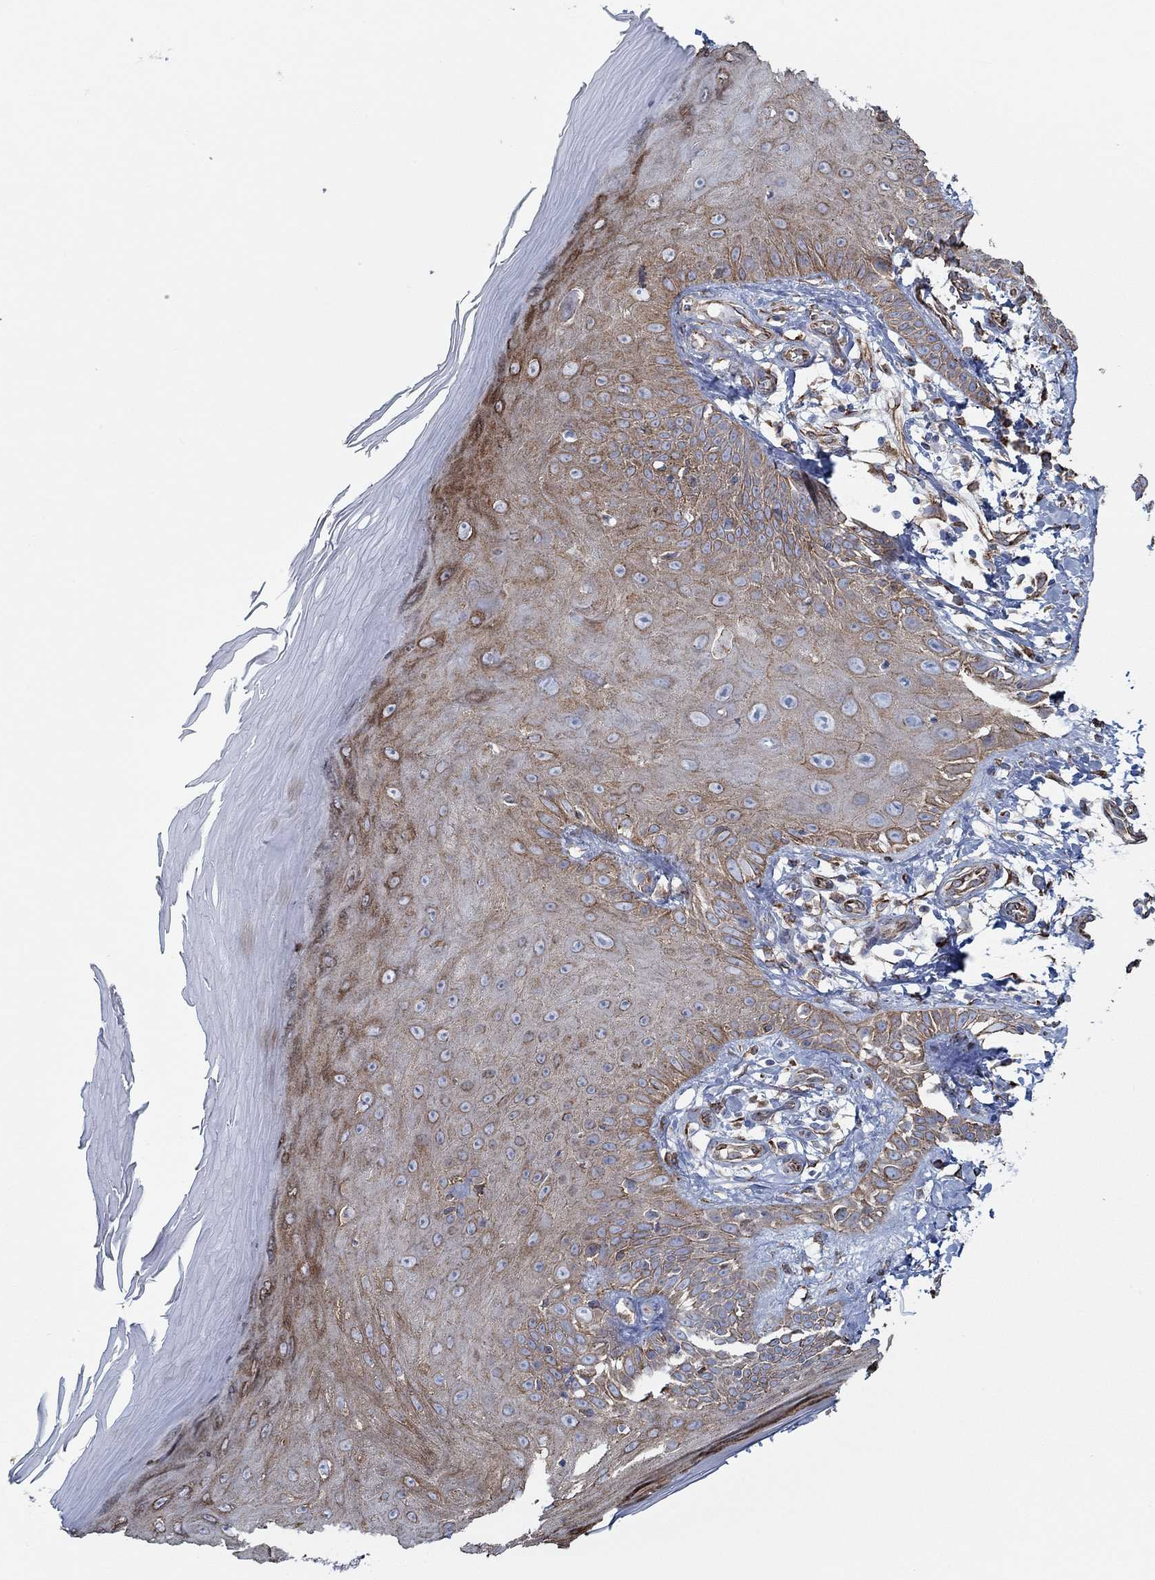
{"staining": {"intensity": "strong", "quantity": "25%-75%", "location": "cytoplasmic/membranous"}, "tissue": "skin", "cell_type": "Fibroblasts", "image_type": "normal", "snomed": [{"axis": "morphology", "description": "Normal tissue, NOS"}, {"axis": "morphology", "description": "Inflammation, NOS"}, {"axis": "morphology", "description": "Fibrosis, NOS"}, {"axis": "topography", "description": "Skin"}], "caption": "Skin stained with a protein marker exhibits strong staining in fibroblasts.", "gene": "STC2", "patient": {"sex": "male", "age": 71}}